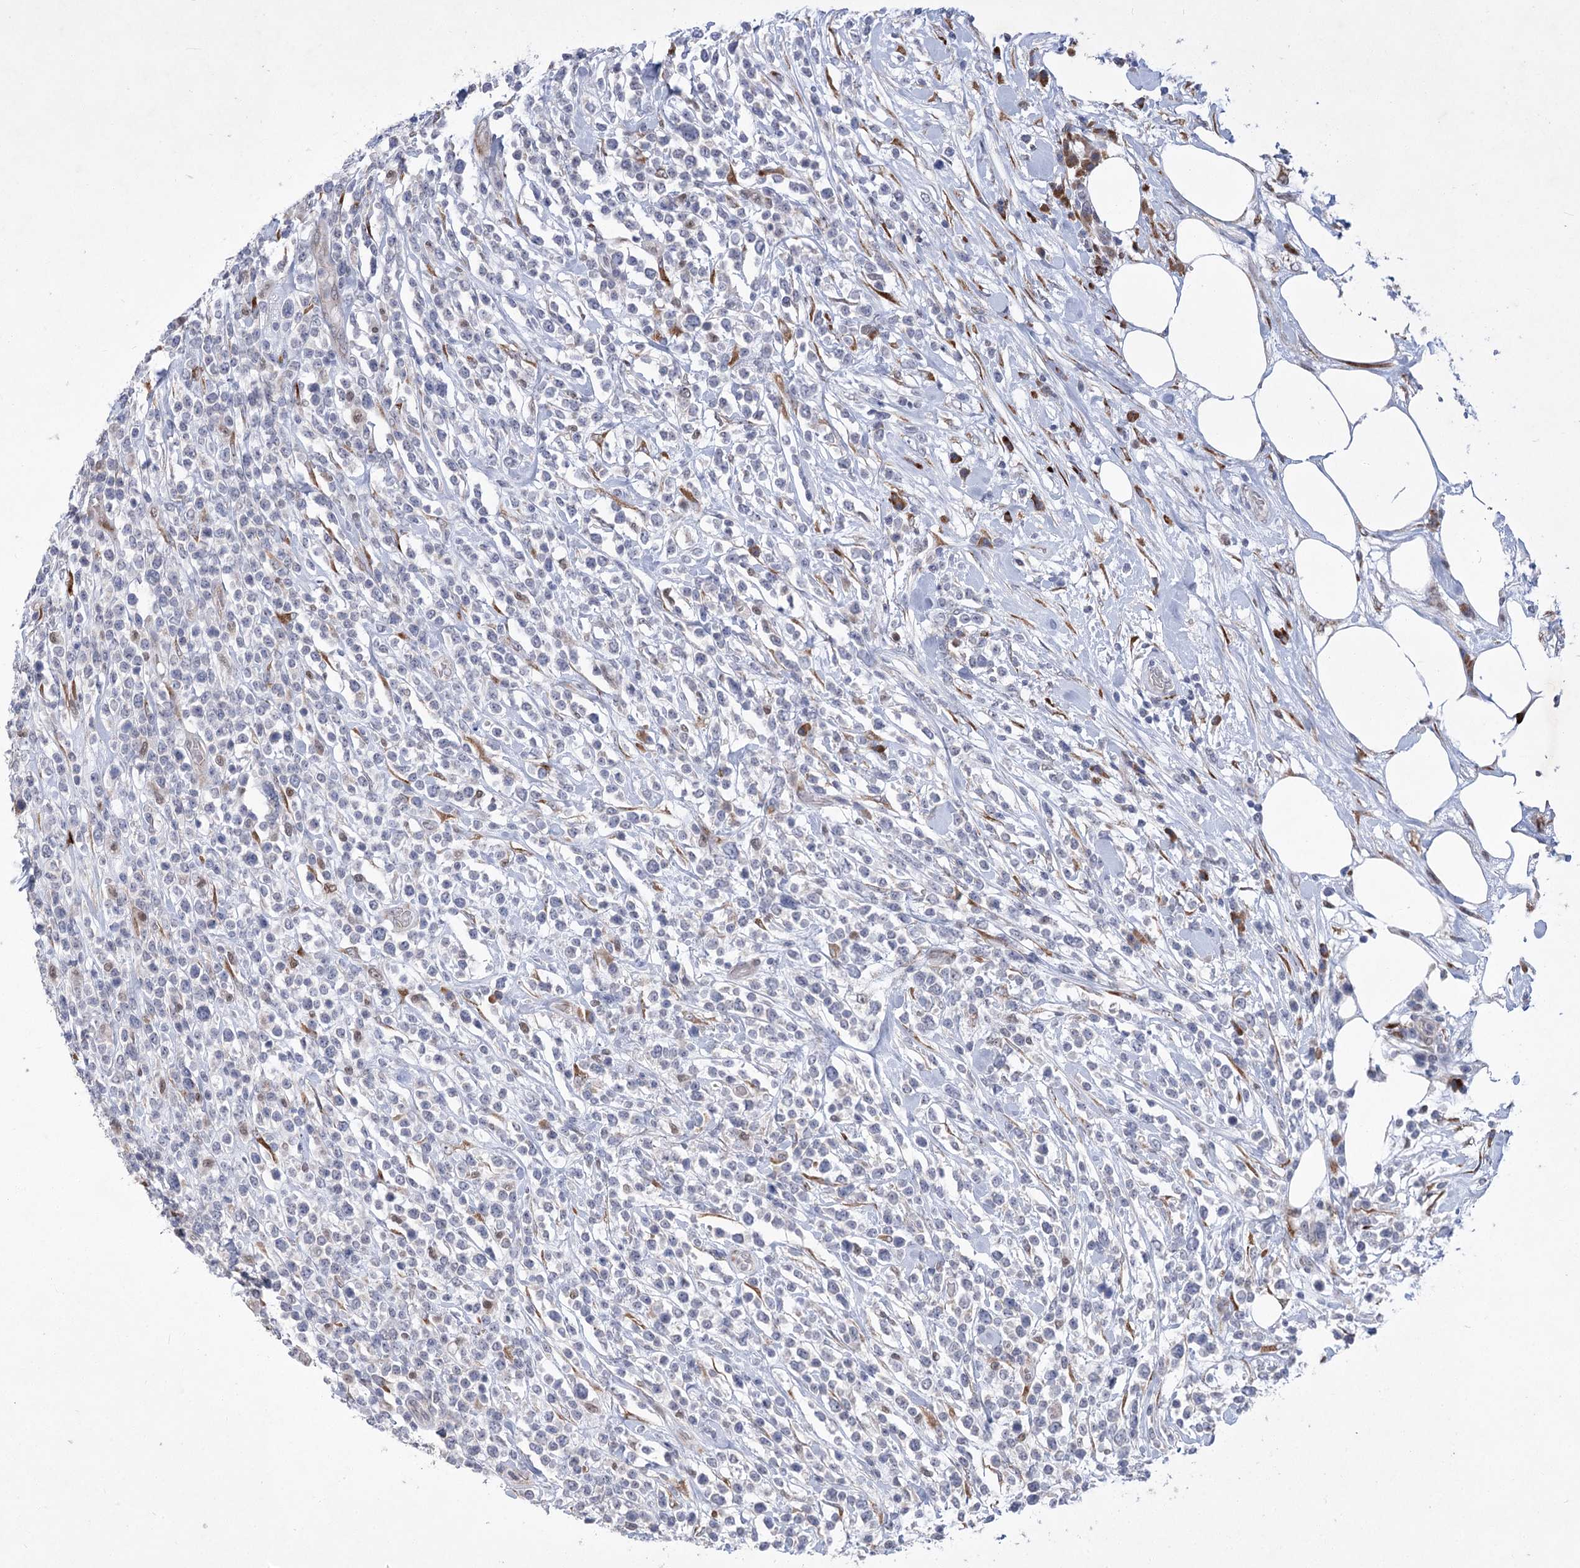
{"staining": {"intensity": "negative", "quantity": "none", "location": "none"}, "tissue": "lymphoma", "cell_type": "Tumor cells", "image_type": "cancer", "snomed": [{"axis": "morphology", "description": "Malignant lymphoma, non-Hodgkin's type, High grade"}, {"axis": "topography", "description": "Colon"}], "caption": "DAB immunohistochemical staining of high-grade malignant lymphoma, non-Hodgkin's type exhibits no significant staining in tumor cells.", "gene": "GCNT4", "patient": {"sex": "female", "age": 53}}